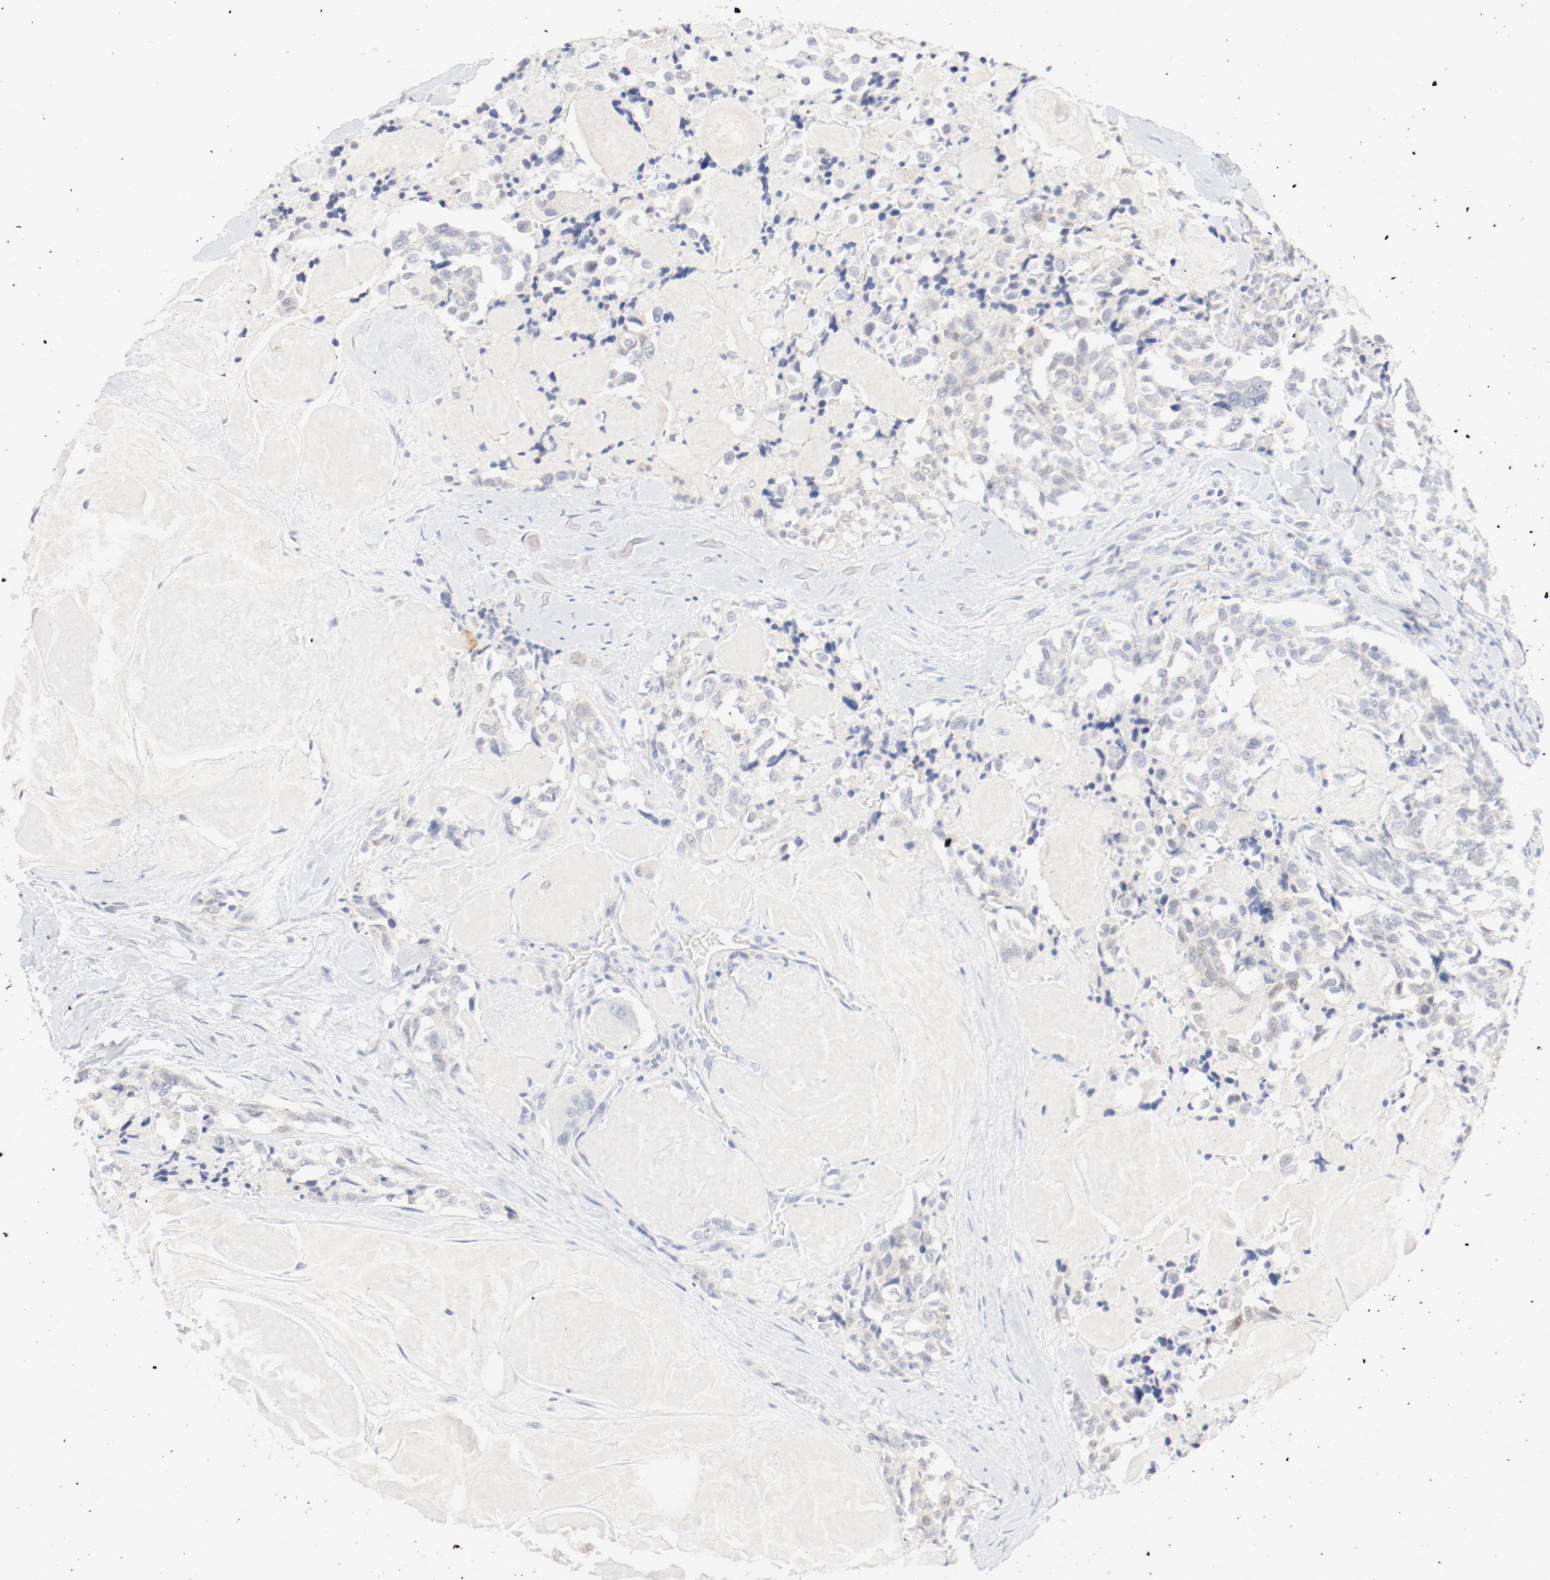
{"staining": {"intensity": "weak", "quantity": "<25%", "location": "cytoplasmic/membranous"}, "tissue": "thyroid cancer", "cell_type": "Tumor cells", "image_type": "cancer", "snomed": [{"axis": "morphology", "description": "Carcinoma, NOS"}, {"axis": "morphology", "description": "Carcinoid, malignant, NOS"}, {"axis": "topography", "description": "Thyroid gland"}], "caption": "There is no significant staining in tumor cells of thyroid carcinoid (malignant).", "gene": "PGM1", "patient": {"sex": "male", "age": 33}}